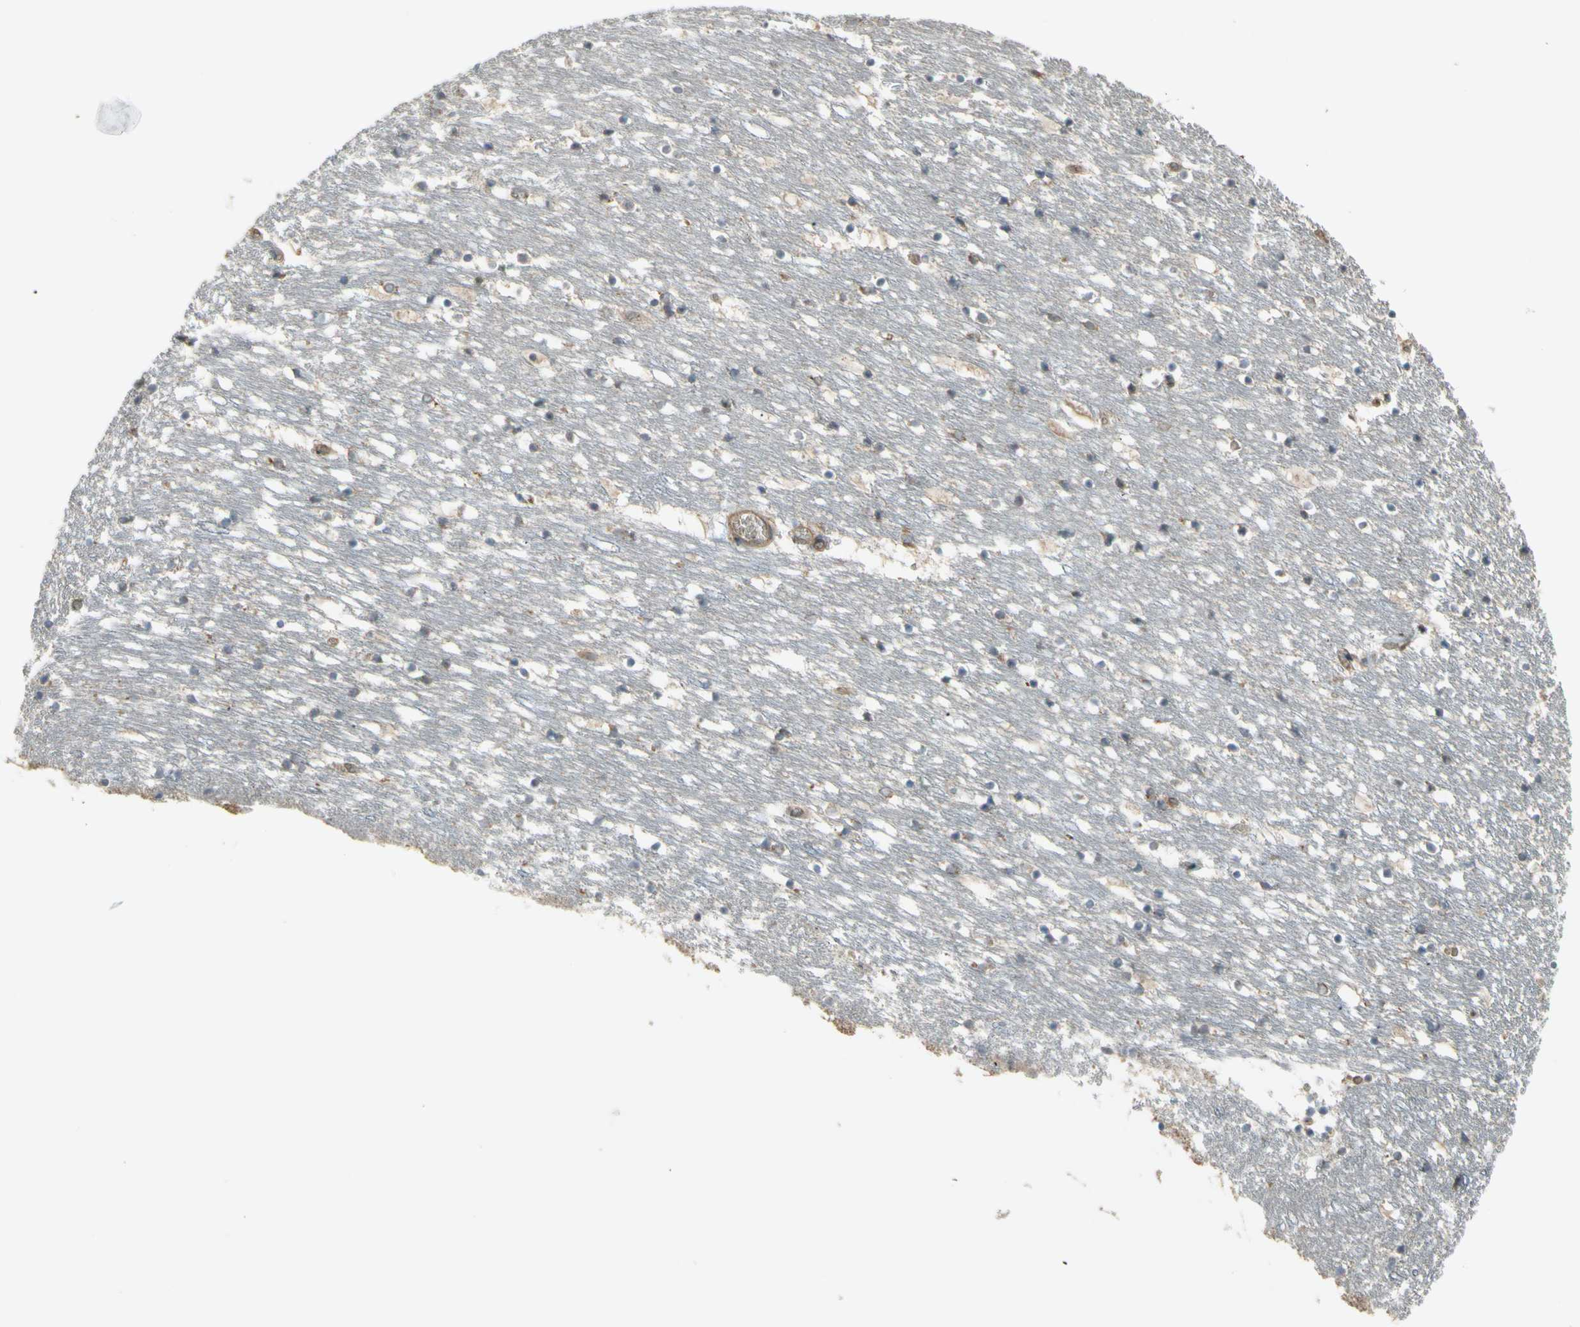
{"staining": {"intensity": "weak", "quantity": "<25%", "location": "cytoplasmic/membranous"}, "tissue": "caudate", "cell_type": "Glial cells", "image_type": "normal", "snomed": [{"axis": "morphology", "description": "Normal tissue, NOS"}, {"axis": "topography", "description": "Lateral ventricle wall"}], "caption": "Immunohistochemistry (IHC) of unremarkable human caudate displays no staining in glial cells.", "gene": "FLII", "patient": {"sex": "male", "age": 45}}